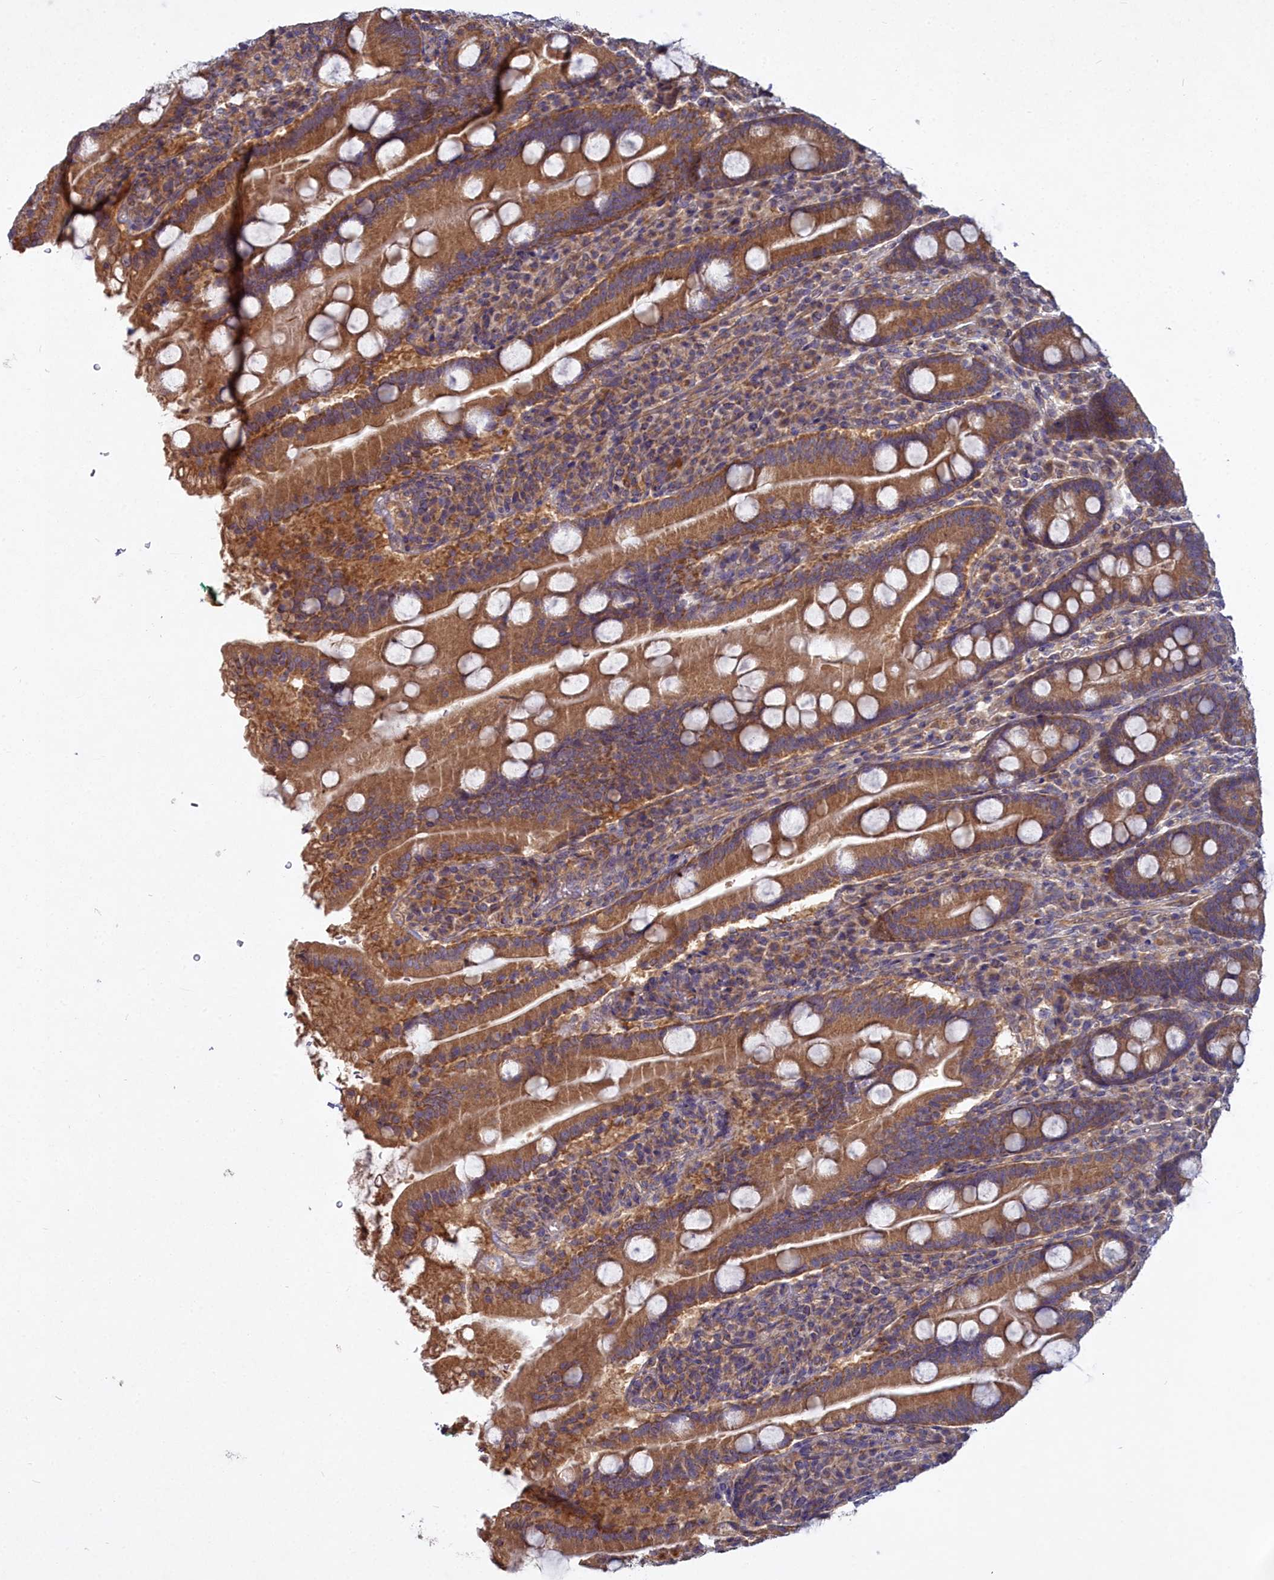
{"staining": {"intensity": "moderate", "quantity": ">75%", "location": "cytoplasmic/membranous"}, "tissue": "duodenum", "cell_type": "Glandular cells", "image_type": "normal", "snomed": [{"axis": "morphology", "description": "Normal tissue, NOS"}, {"axis": "topography", "description": "Duodenum"}], "caption": "The image demonstrates immunohistochemical staining of unremarkable duodenum. There is moderate cytoplasmic/membranous positivity is present in about >75% of glandular cells.", "gene": "CCDC167", "patient": {"sex": "male", "age": 35}}